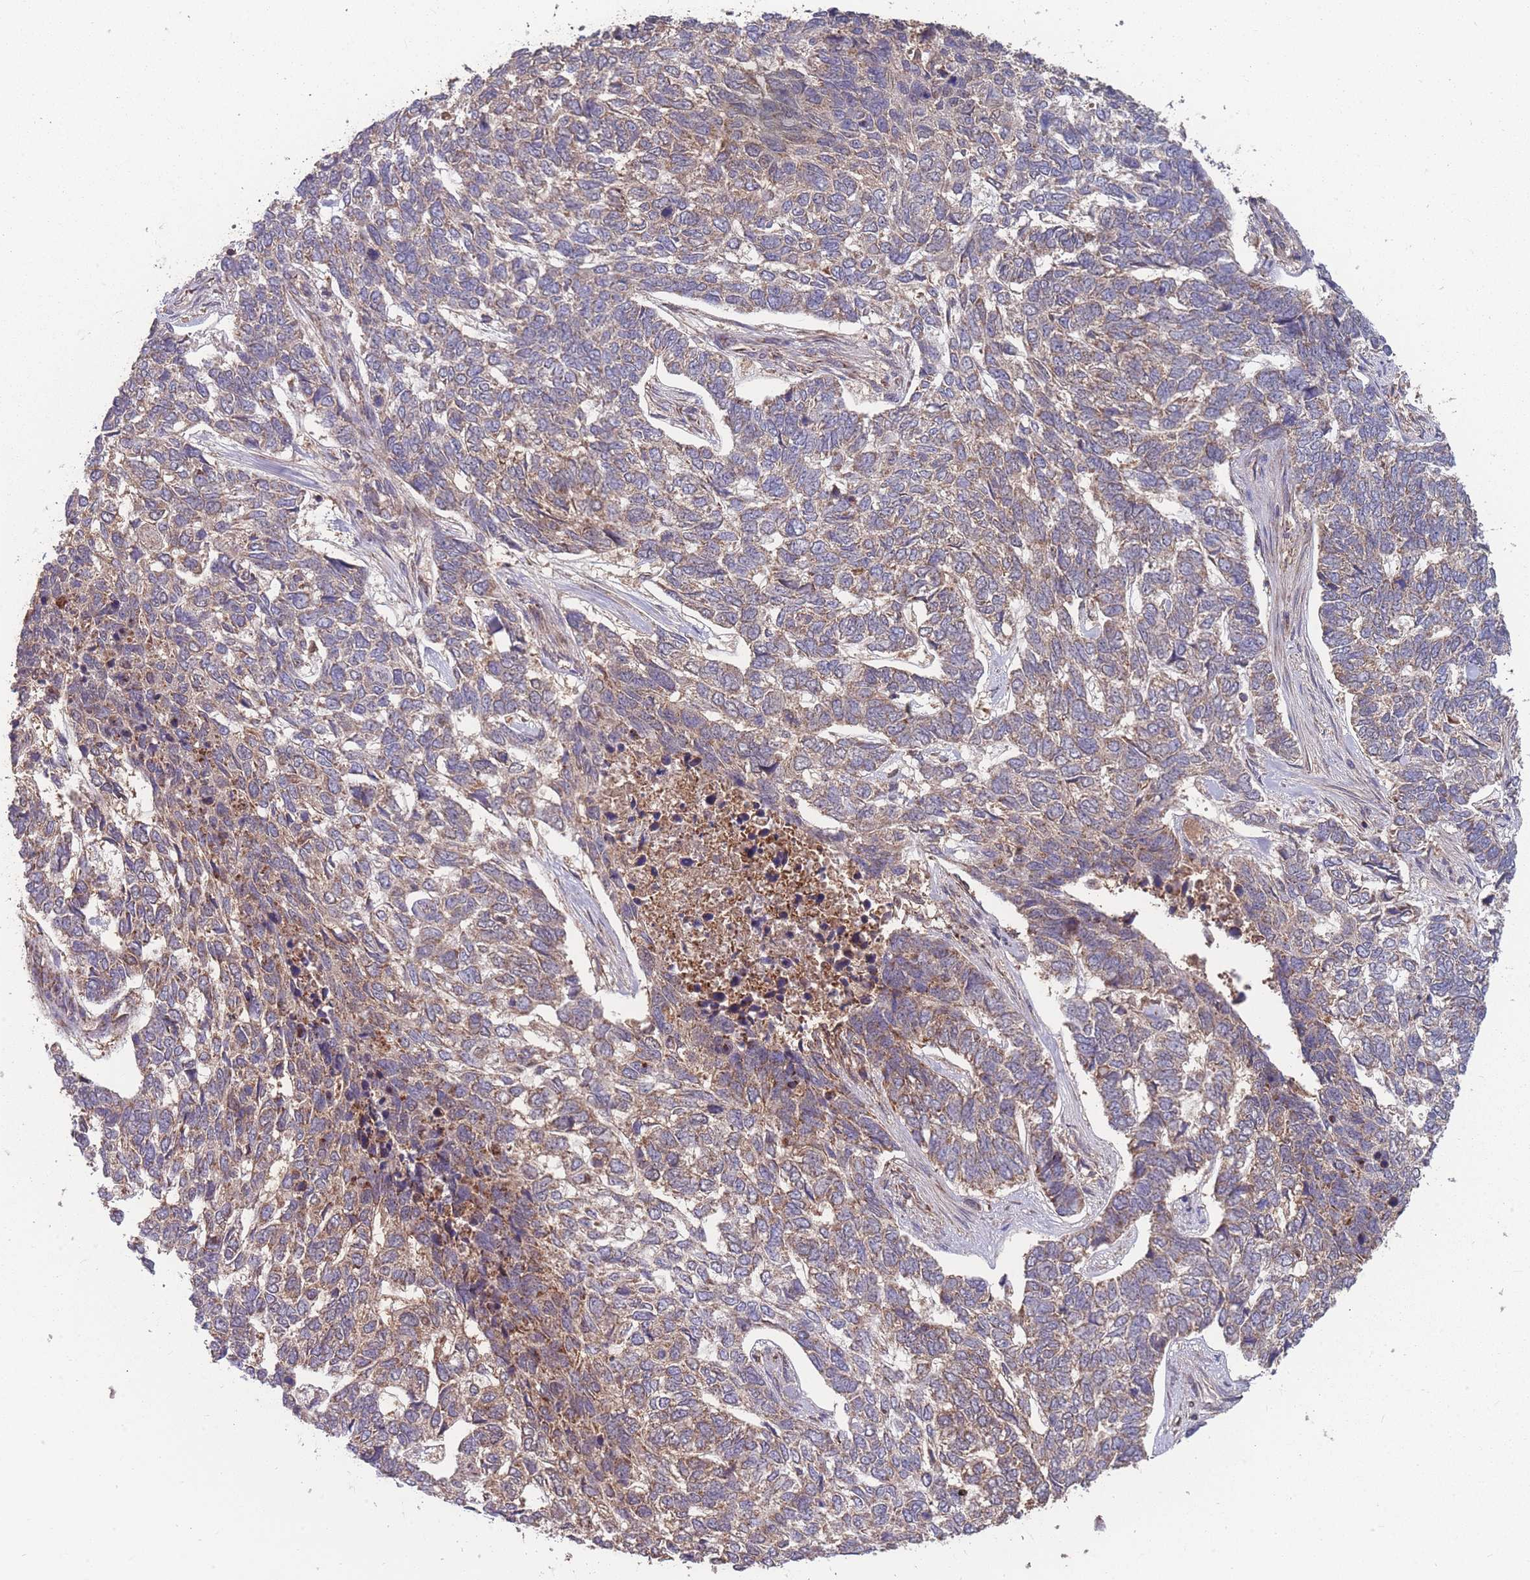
{"staining": {"intensity": "weak", "quantity": "25%-75%", "location": "cytoplasmic/membranous"}, "tissue": "skin cancer", "cell_type": "Tumor cells", "image_type": "cancer", "snomed": [{"axis": "morphology", "description": "Basal cell carcinoma"}, {"axis": "topography", "description": "Skin"}], "caption": "A histopathology image of basal cell carcinoma (skin) stained for a protein displays weak cytoplasmic/membranous brown staining in tumor cells. The staining was performed using DAB (3,3'-diaminobenzidine), with brown indicating positive protein expression. Nuclei are stained blue with hematoxylin.", "gene": "SLC35B4", "patient": {"sex": "female", "age": 65}}